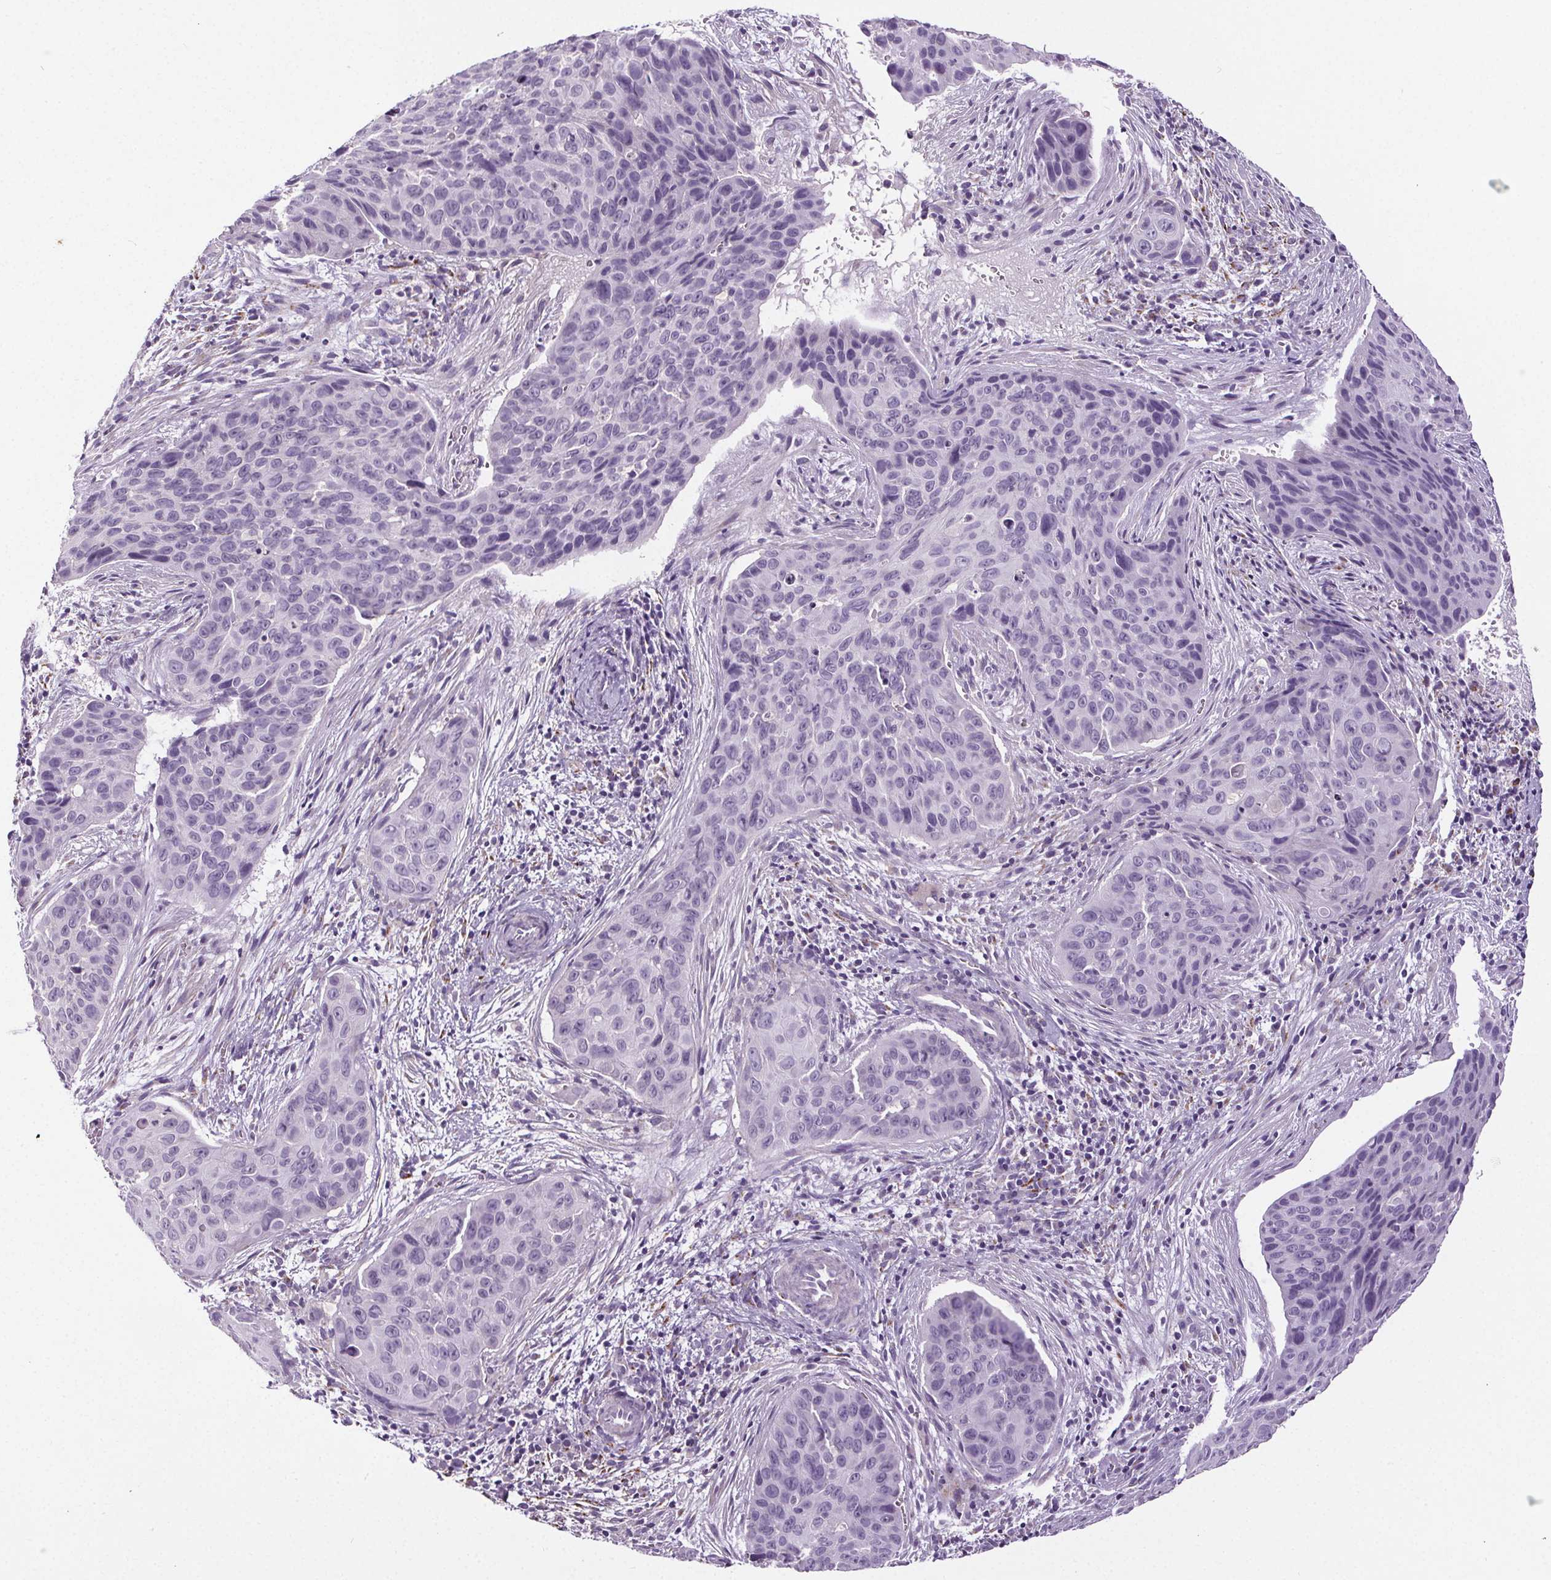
{"staining": {"intensity": "negative", "quantity": "none", "location": "none"}, "tissue": "cervical cancer", "cell_type": "Tumor cells", "image_type": "cancer", "snomed": [{"axis": "morphology", "description": "Squamous cell carcinoma, NOS"}, {"axis": "topography", "description": "Cervix"}], "caption": "A micrograph of cervical cancer stained for a protein shows no brown staining in tumor cells.", "gene": "GPIHBP1", "patient": {"sex": "female", "age": 35}}